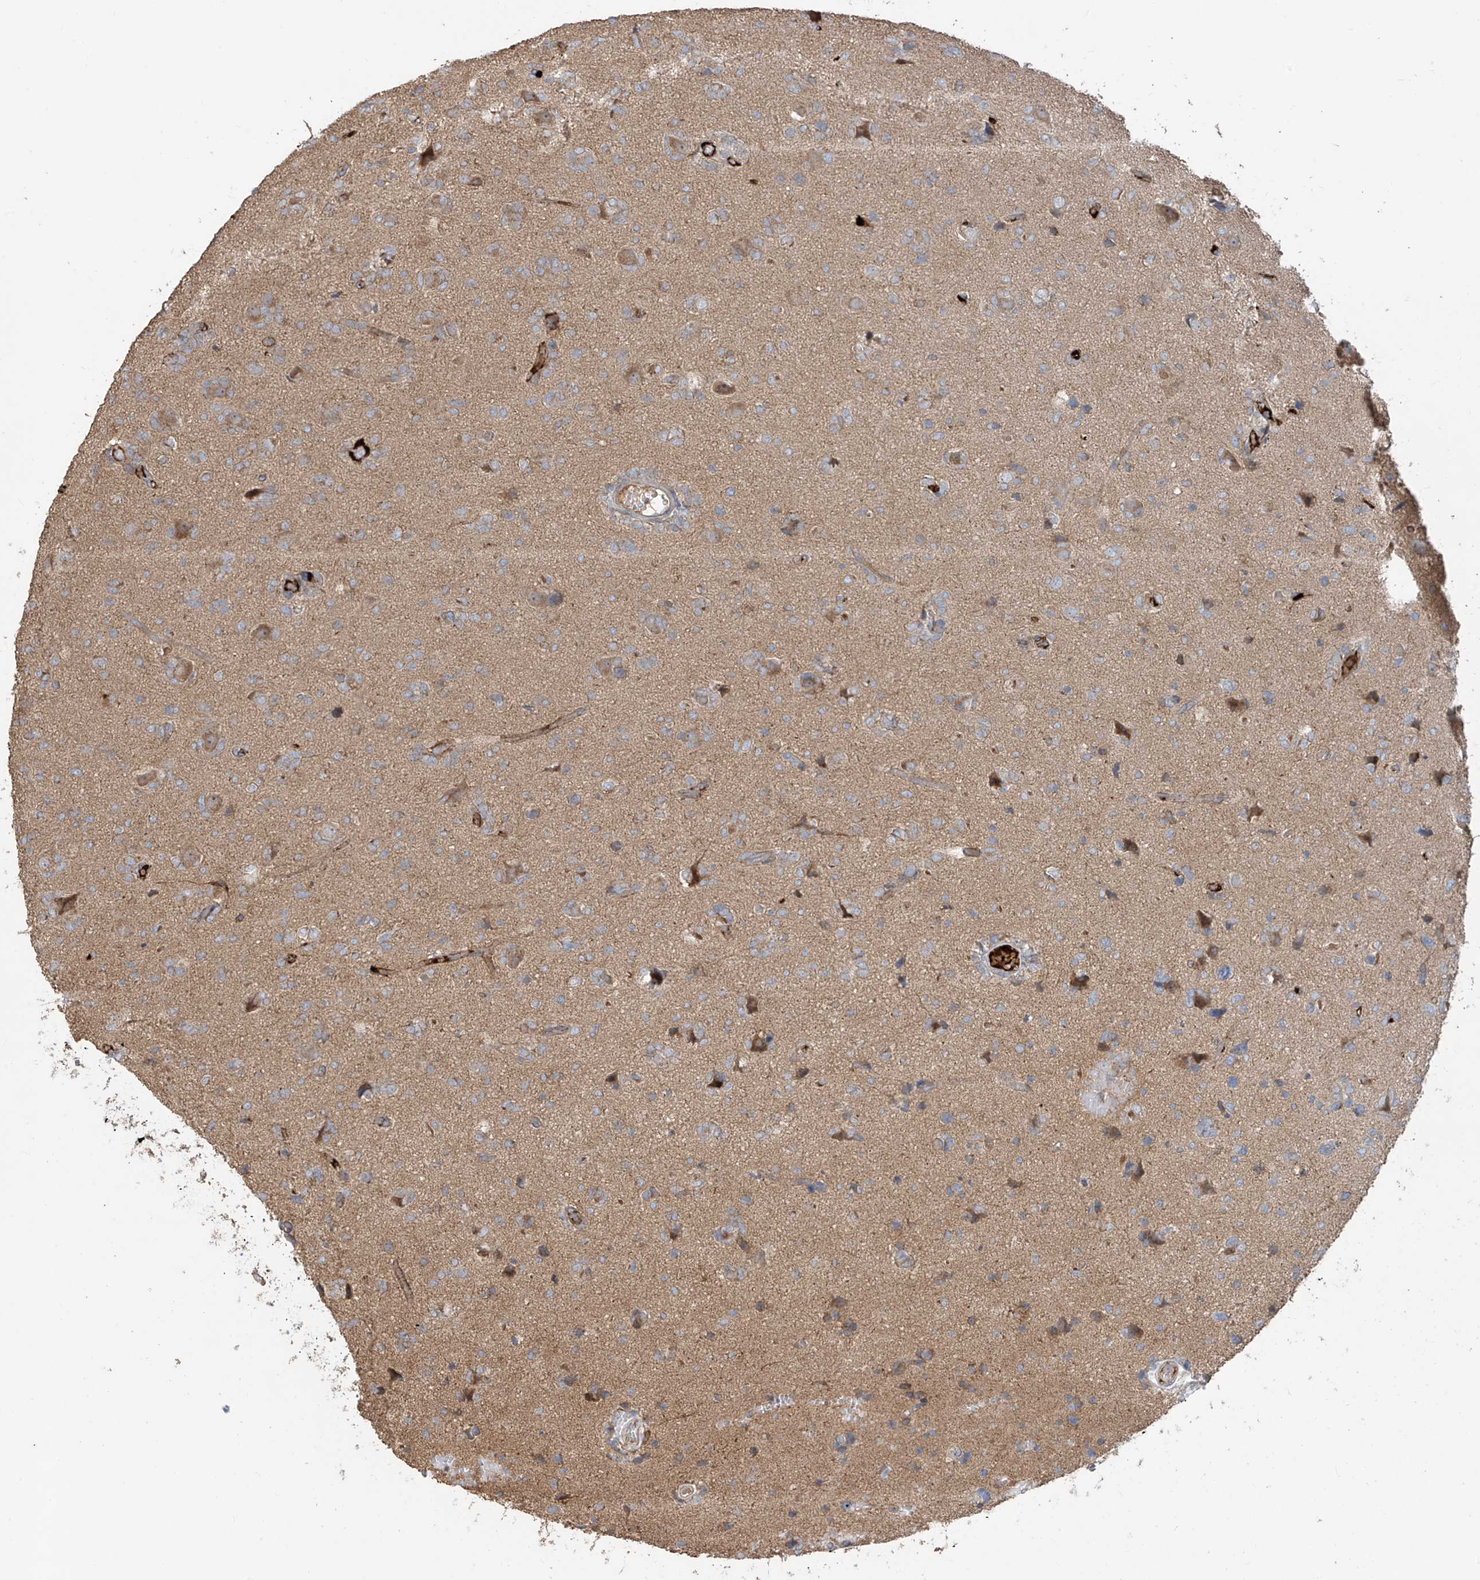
{"staining": {"intensity": "weak", "quantity": ">75%", "location": "cytoplasmic/membranous"}, "tissue": "glioma", "cell_type": "Tumor cells", "image_type": "cancer", "snomed": [{"axis": "morphology", "description": "Glioma, malignant, High grade"}, {"axis": "topography", "description": "Brain"}], "caption": "Human malignant high-grade glioma stained with a protein marker exhibits weak staining in tumor cells.", "gene": "ABTB1", "patient": {"sex": "female", "age": 59}}